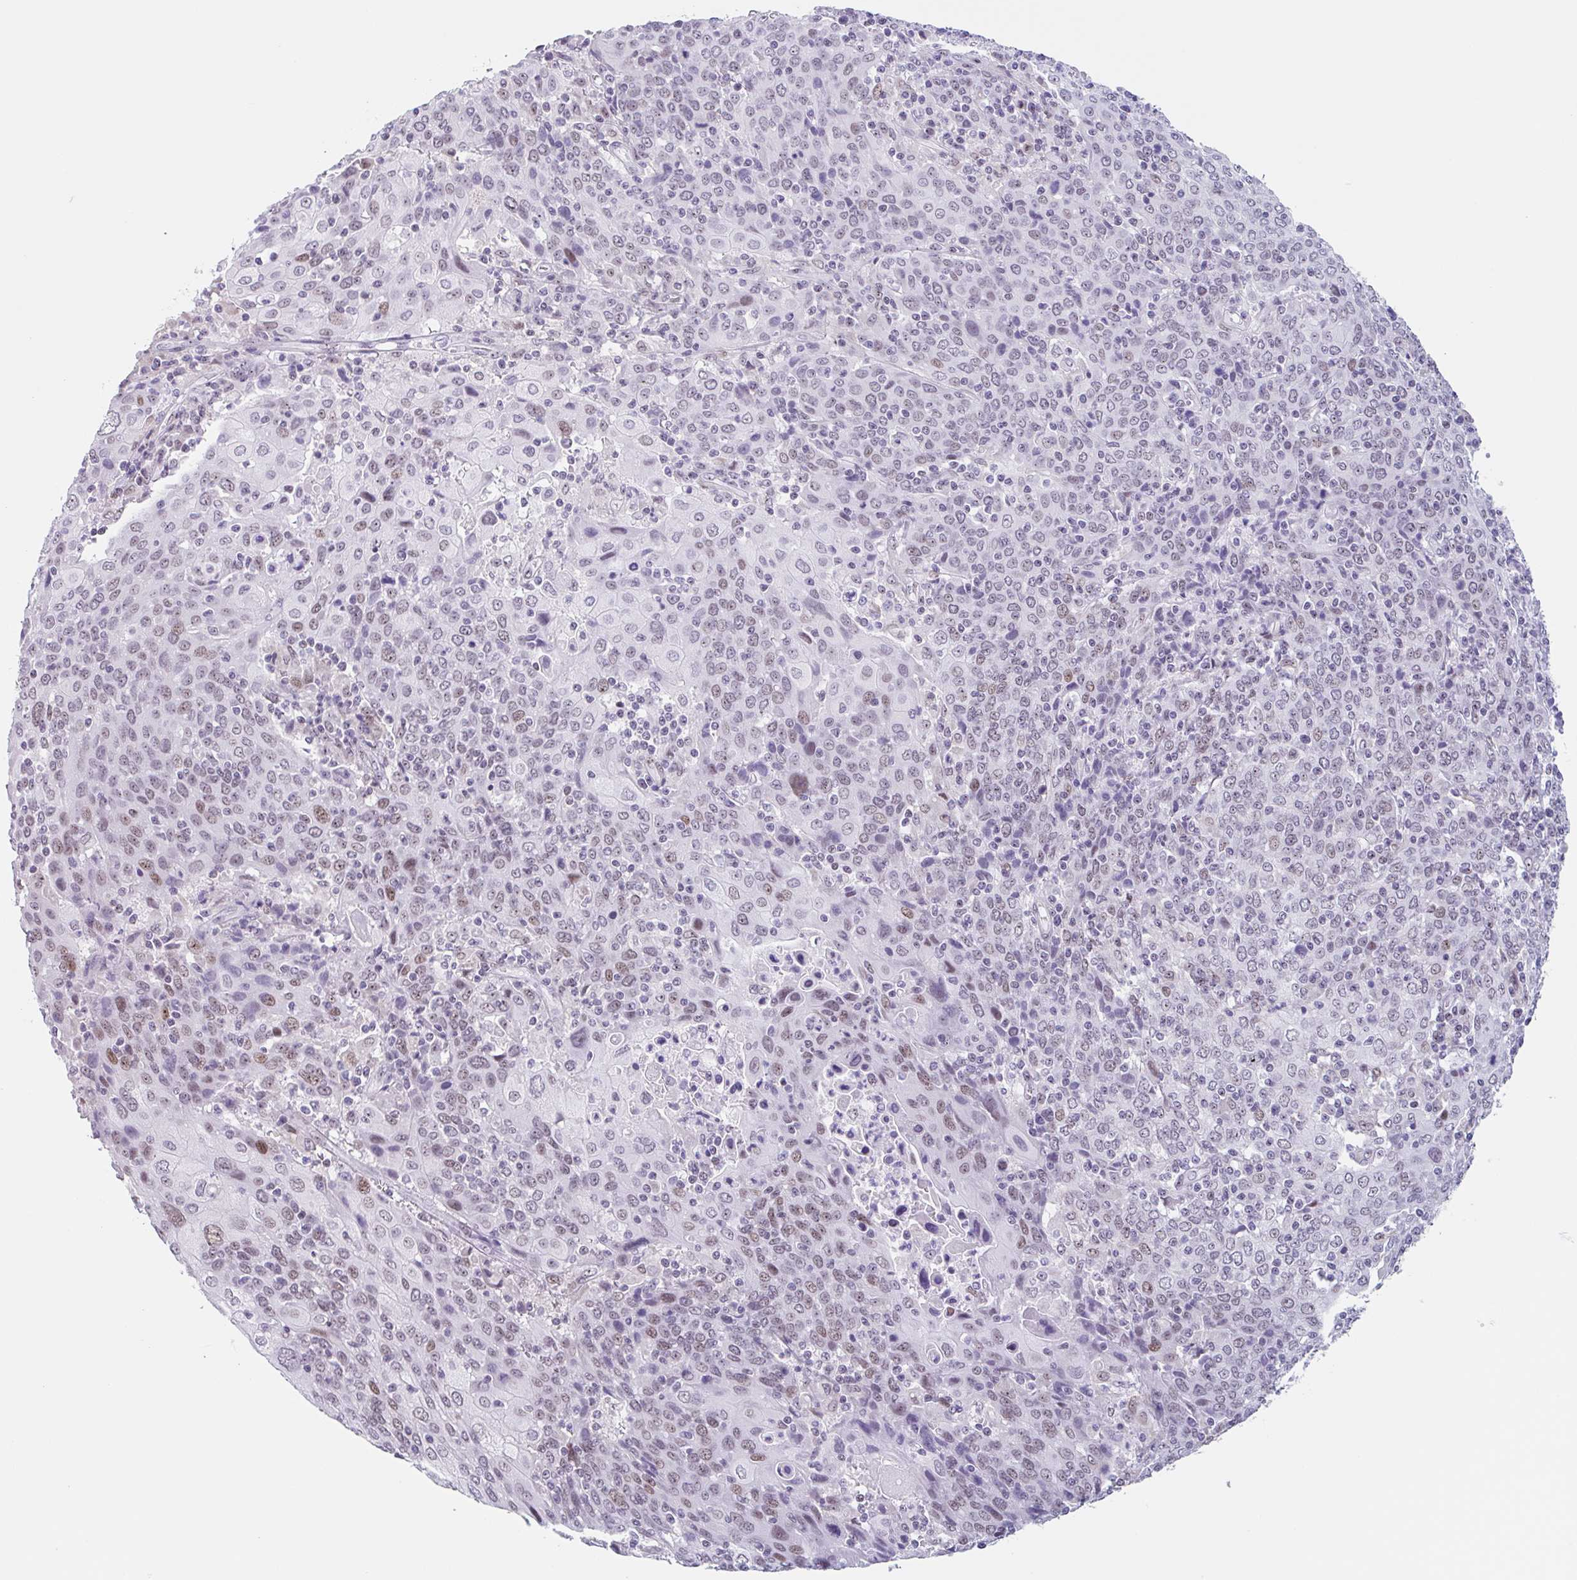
{"staining": {"intensity": "moderate", "quantity": ">75%", "location": "nuclear"}, "tissue": "cervical cancer", "cell_type": "Tumor cells", "image_type": "cancer", "snomed": [{"axis": "morphology", "description": "Squamous cell carcinoma, NOS"}, {"axis": "topography", "description": "Cervix"}], "caption": "Protein expression analysis of human cervical cancer reveals moderate nuclear expression in approximately >75% of tumor cells.", "gene": "LENG9", "patient": {"sex": "female", "age": 67}}